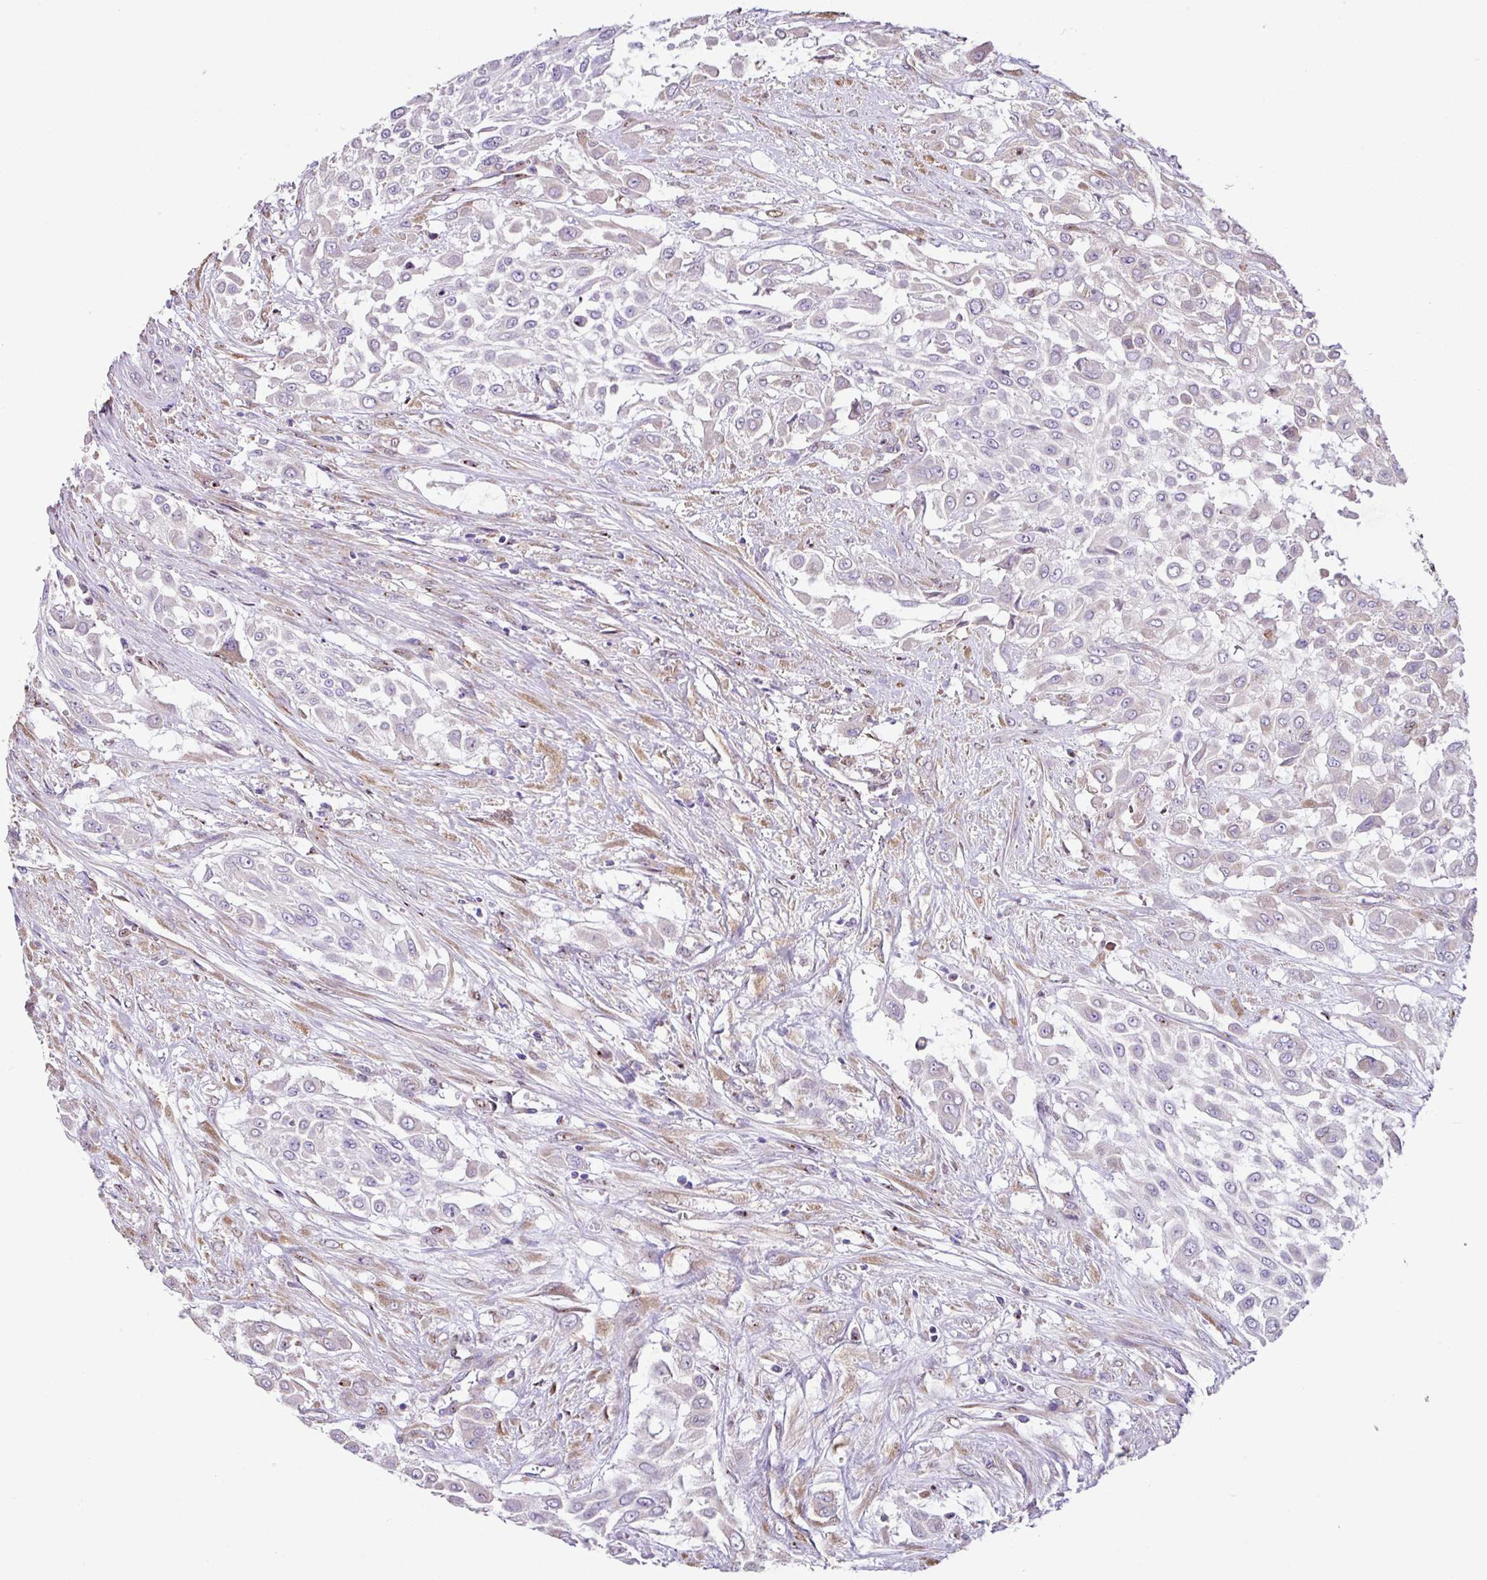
{"staining": {"intensity": "negative", "quantity": "none", "location": "none"}, "tissue": "urothelial cancer", "cell_type": "Tumor cells", "image_type": "cancer", "snomed": [{"axis": "morphology", "description": "Urothelial carcinoma, High grade"}, {"axis": "topography", "description": "Urinary bladder"}], "caption": "High-grade urothelial carcinoma stained for a protein using immunohistochemistry displays no expression tumor cells.", "gene": "ZG16", "patient": {"sex": "male", "age": 57}}